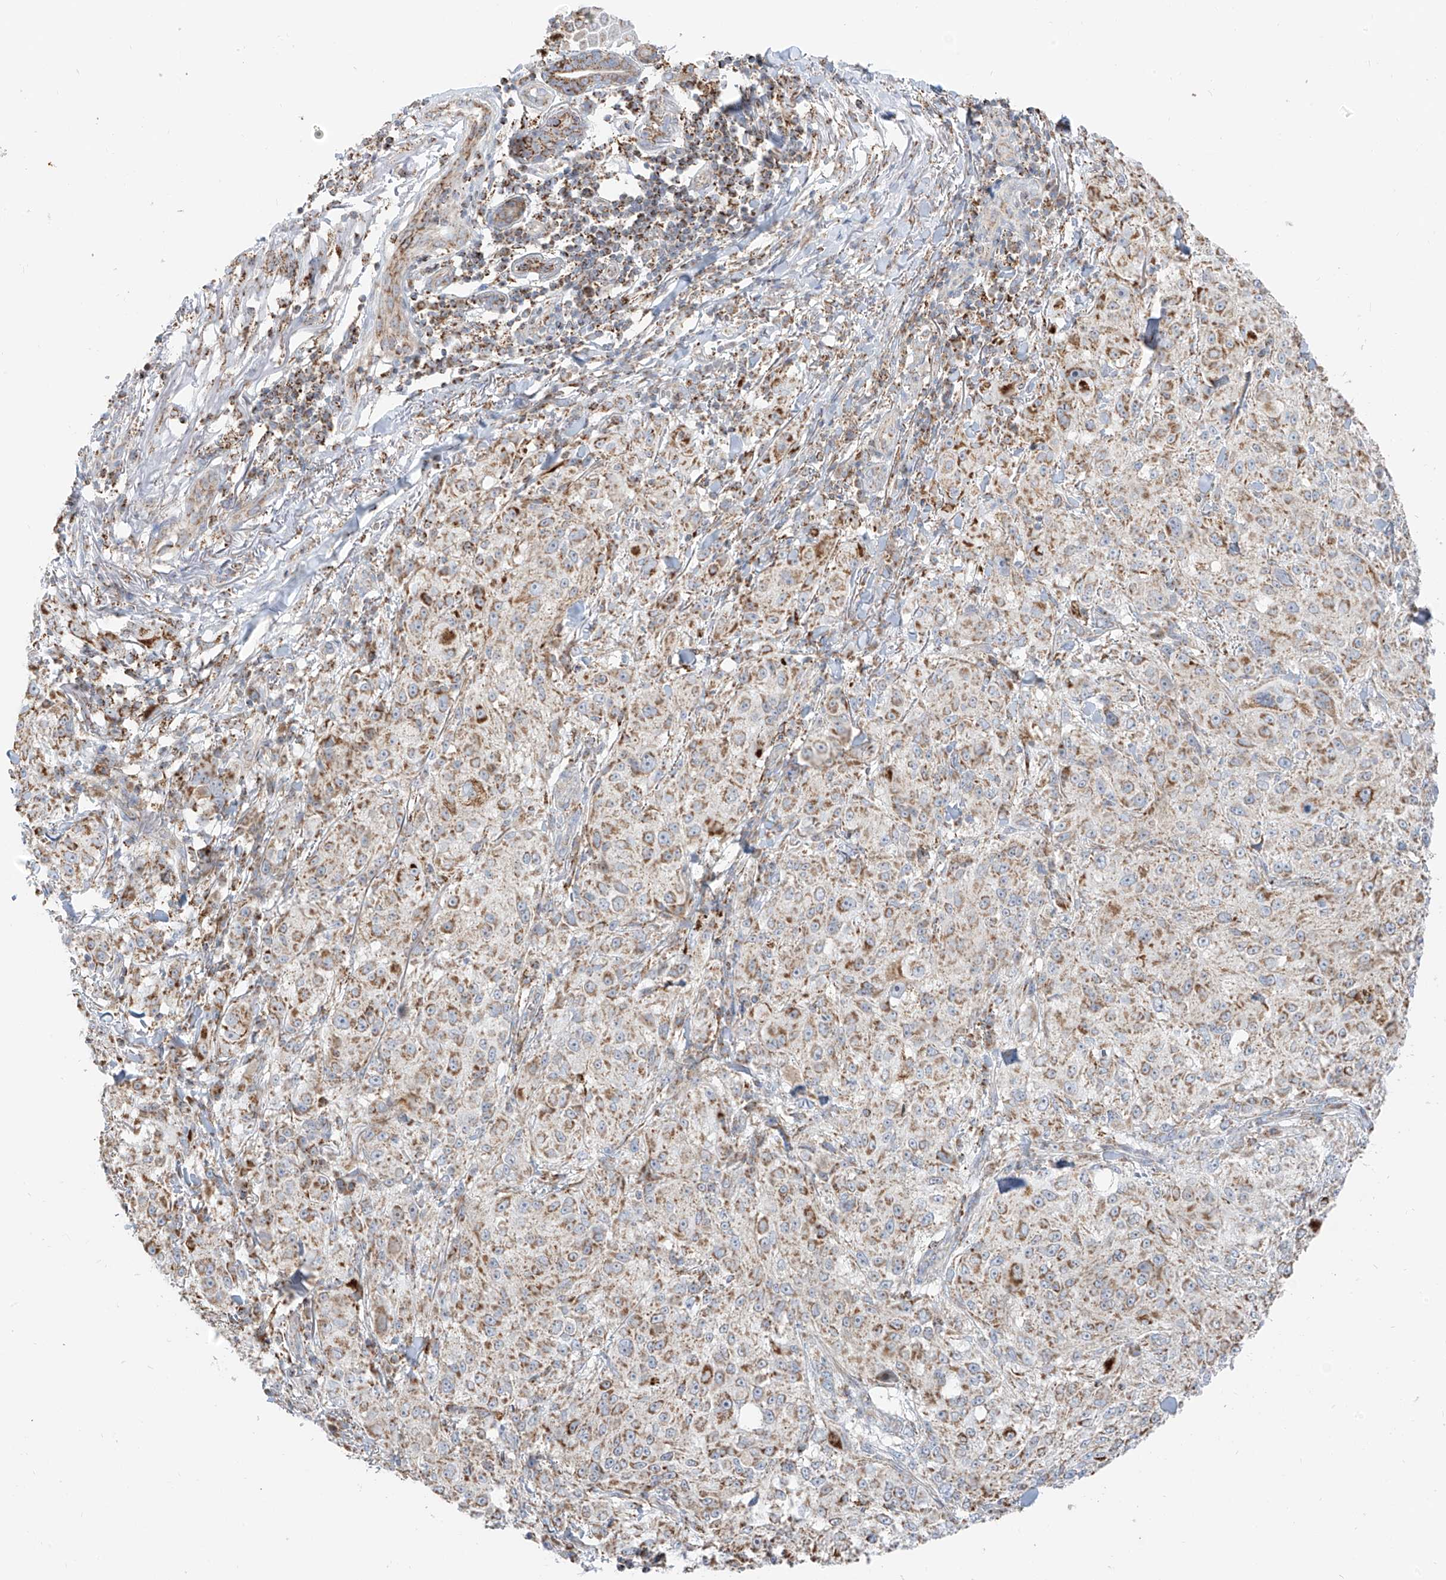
{"staining": {"intensity": "weak", "quantity": ">75%", "location": "cytoplasmic/membranous"}, "tissue": "melanoma", "cell_type": "Tumor cells", "image_type": "cancer", "snomed": [{"axis": "morphology", "description": "Necrosis, NOS"}, {"axis": "morphology", "description": "Malignant melanoma, NOS"}, {"axis": "topography", "description": "Skin"}], "caption": "Melanoma stained with immunohistochemistry (IHC) demonstrates weak cytoplasmic/membranous staining in approximately >75% of tumor cells.", "gene": "ETHE1", "patient": {"sex": "female", "age": 87}}